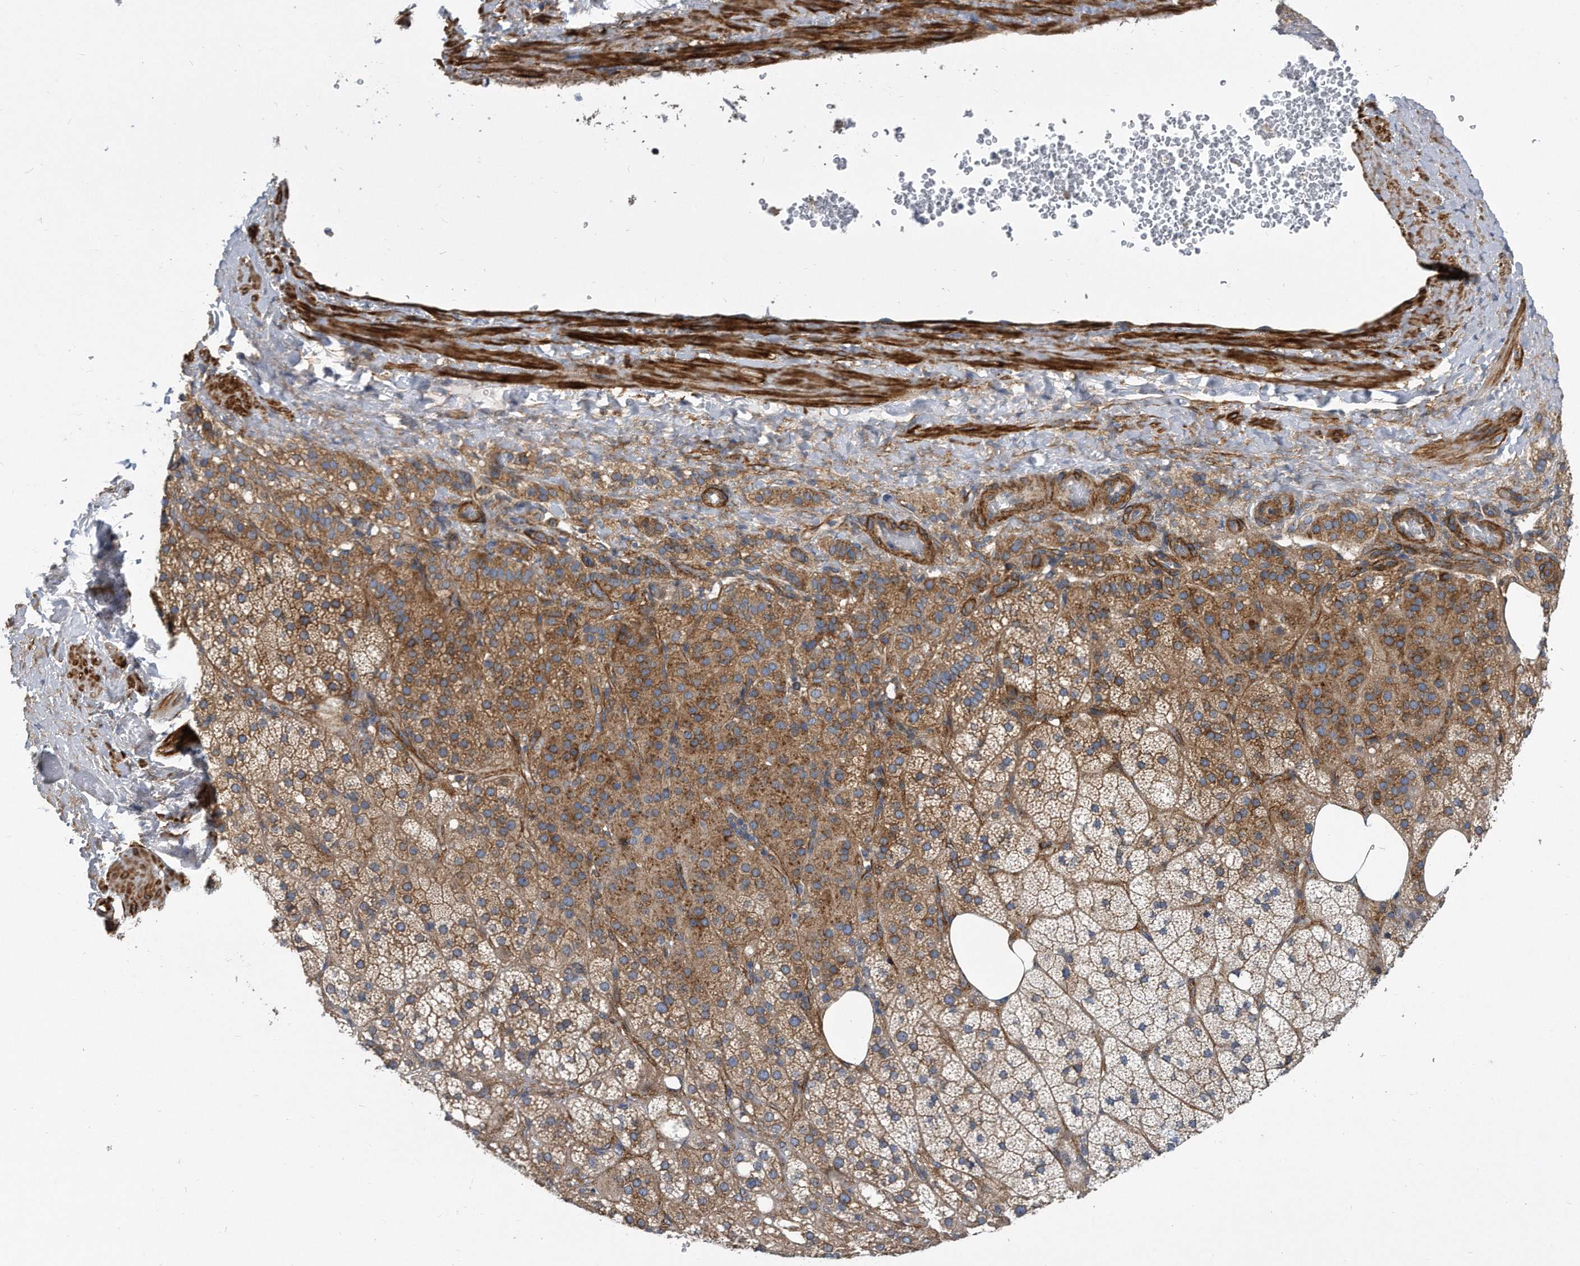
{"staining": {"intensity": "moderate", "quantity": ">75%", "location": "cytoplasmic/membranous"}, "tissue": "adrenal gland", "cell_type": "Glandular cells", "image_type": "normal", "snomed": [{"axis": "morphology", "description": "Normal tissue, NOS"}, {"axis": "topography", "description": "Adrenal gland"}], "caption": "Immunohistochemistry (IHC) of unremarkable adrenal gland exhibits medium levels of moderate cytoplasmic/membranous expression in approximately >75% of glandular cells.", "gene": "EIF2B4", "patient": {"sex": "female", "age": 59}}